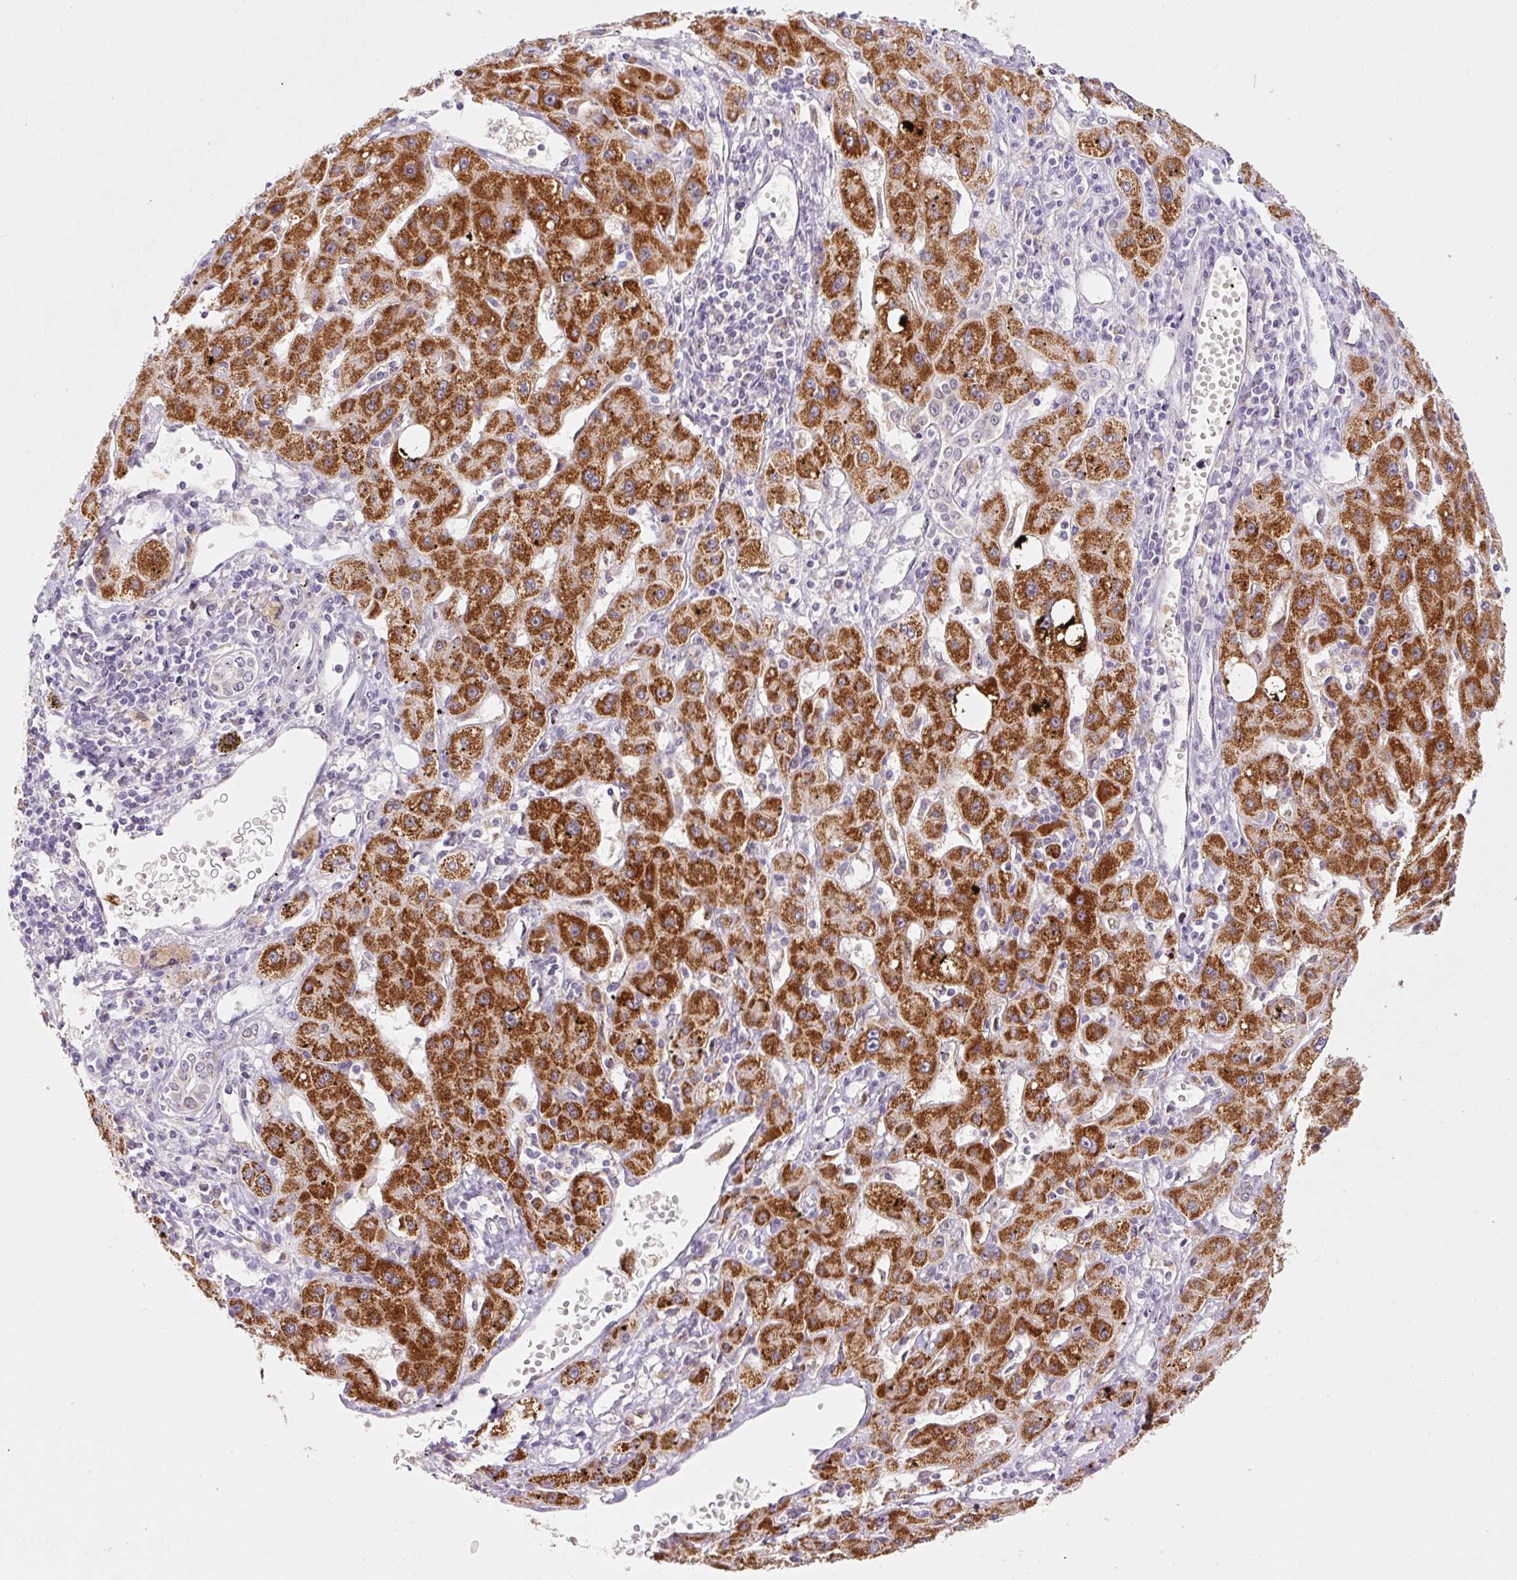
{"staining": {"intensity": "strong", "quantity": ">75%", "location": "cytoplasmic/membranous"}, "tissue": "liver cancer", "cell_type": "Tumor cells", "image_type": "cancer", "snomed": [{"axis": "morphology", "description": "Carcinoma, Hepatocellular, NOS"}, {"axis": "topography", "description": "Liver"}], "caption": "IHC photomicrograph of liver hepatocellular carcinoma stained for a protein (brown), which demonstrates high levels of strong cytoplasmic/membranous expression in about >75% of tumor cells.", "gene": "PCK2", "patient": {"sex": "male", "age": 72}}